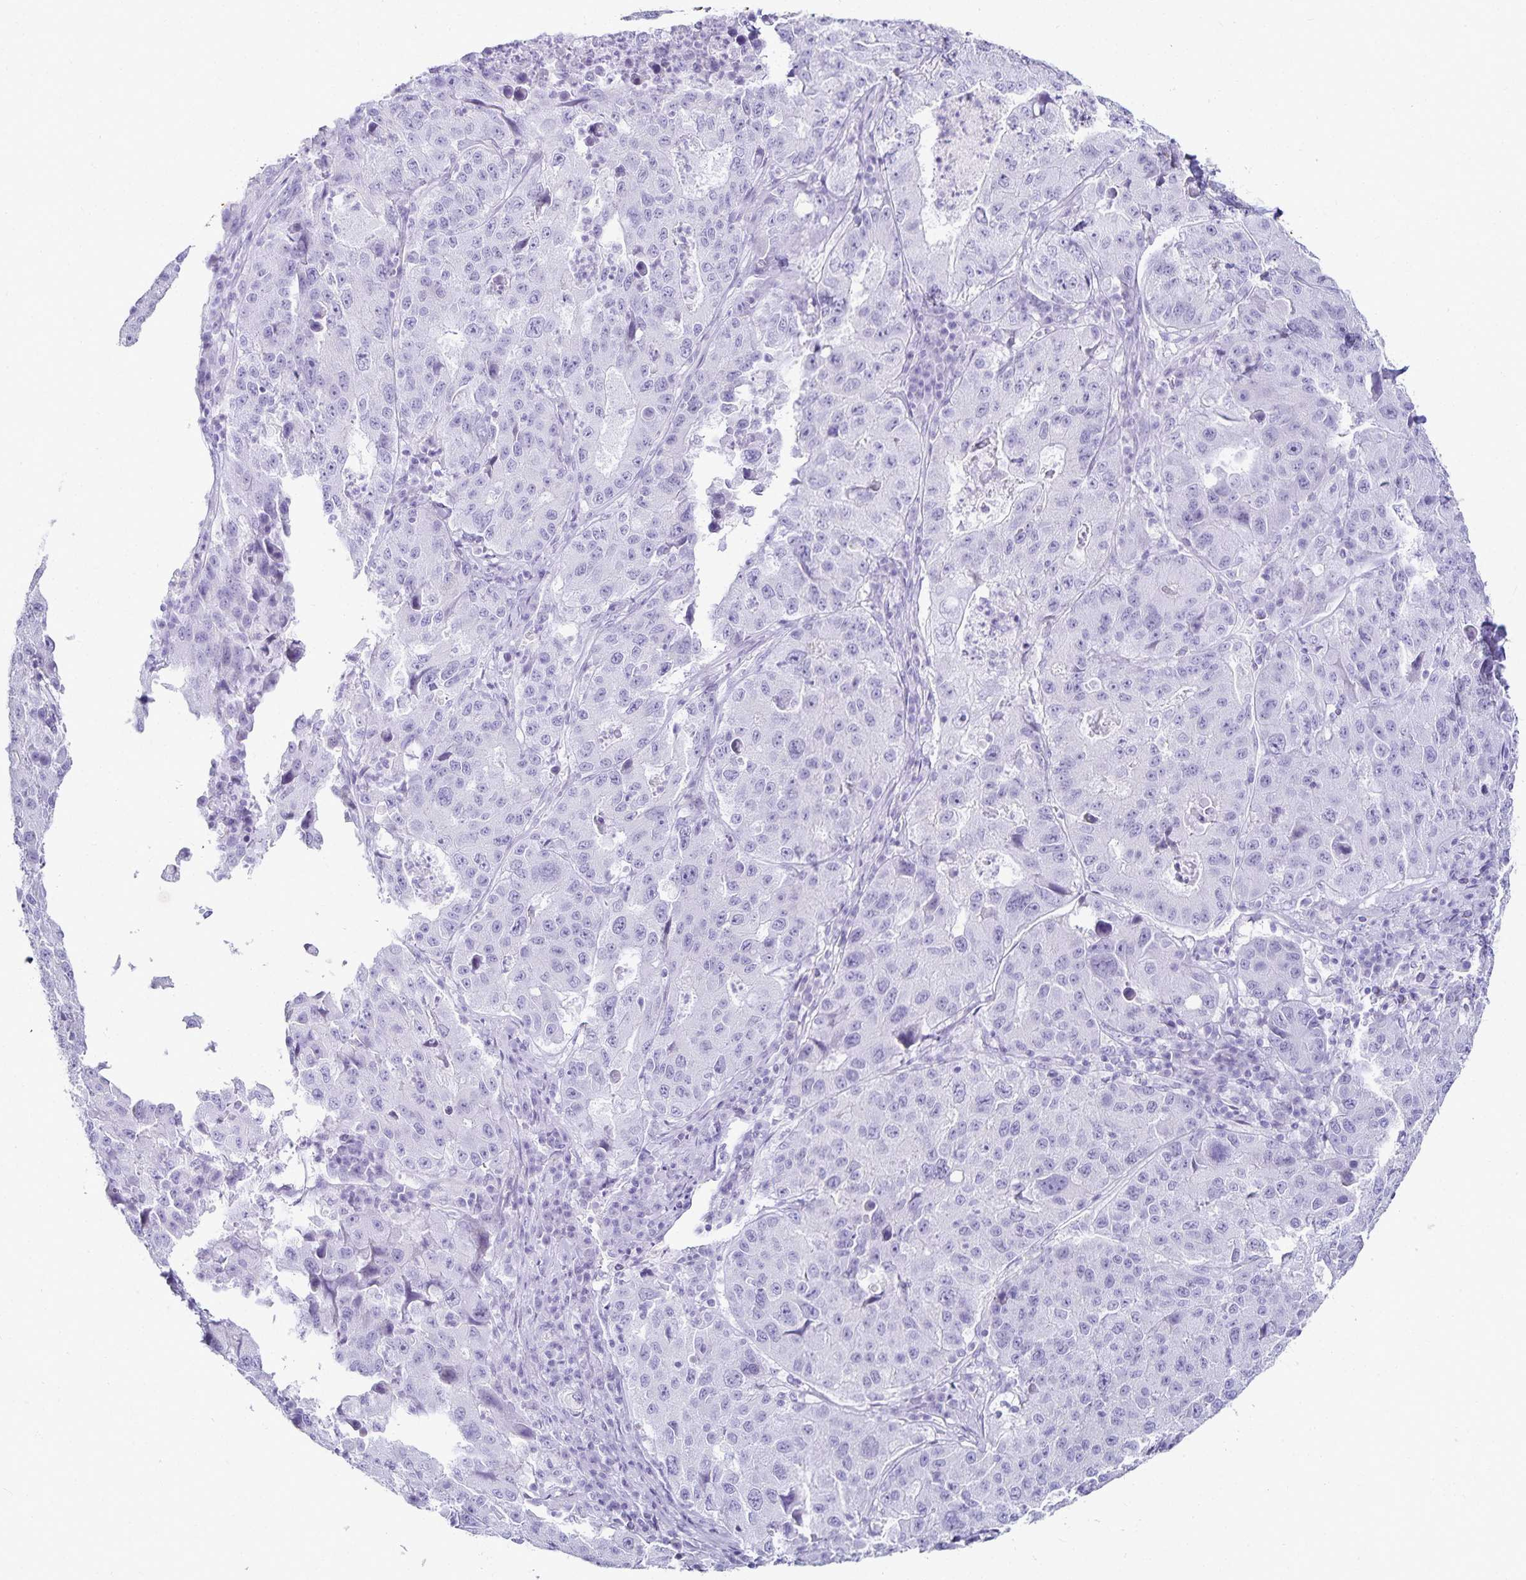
{"staining": {"intensity": "negative", "quantity": "none", "location": "none"}, "tissue": "stomach cancer", "cell_type": "Tumor cells", "image_type": "cancer", "snomed": [{"axis": "morphology", "description": "Adenocarcinoma, NOS"}, {"axis": "topography", "description": "Stomach"}], "caption": "The image shows no significant positivity in tumor cells of stomach adenocarcinoma.", "gene": "GP2", "patient": {"sex": "male", "age": 71}}